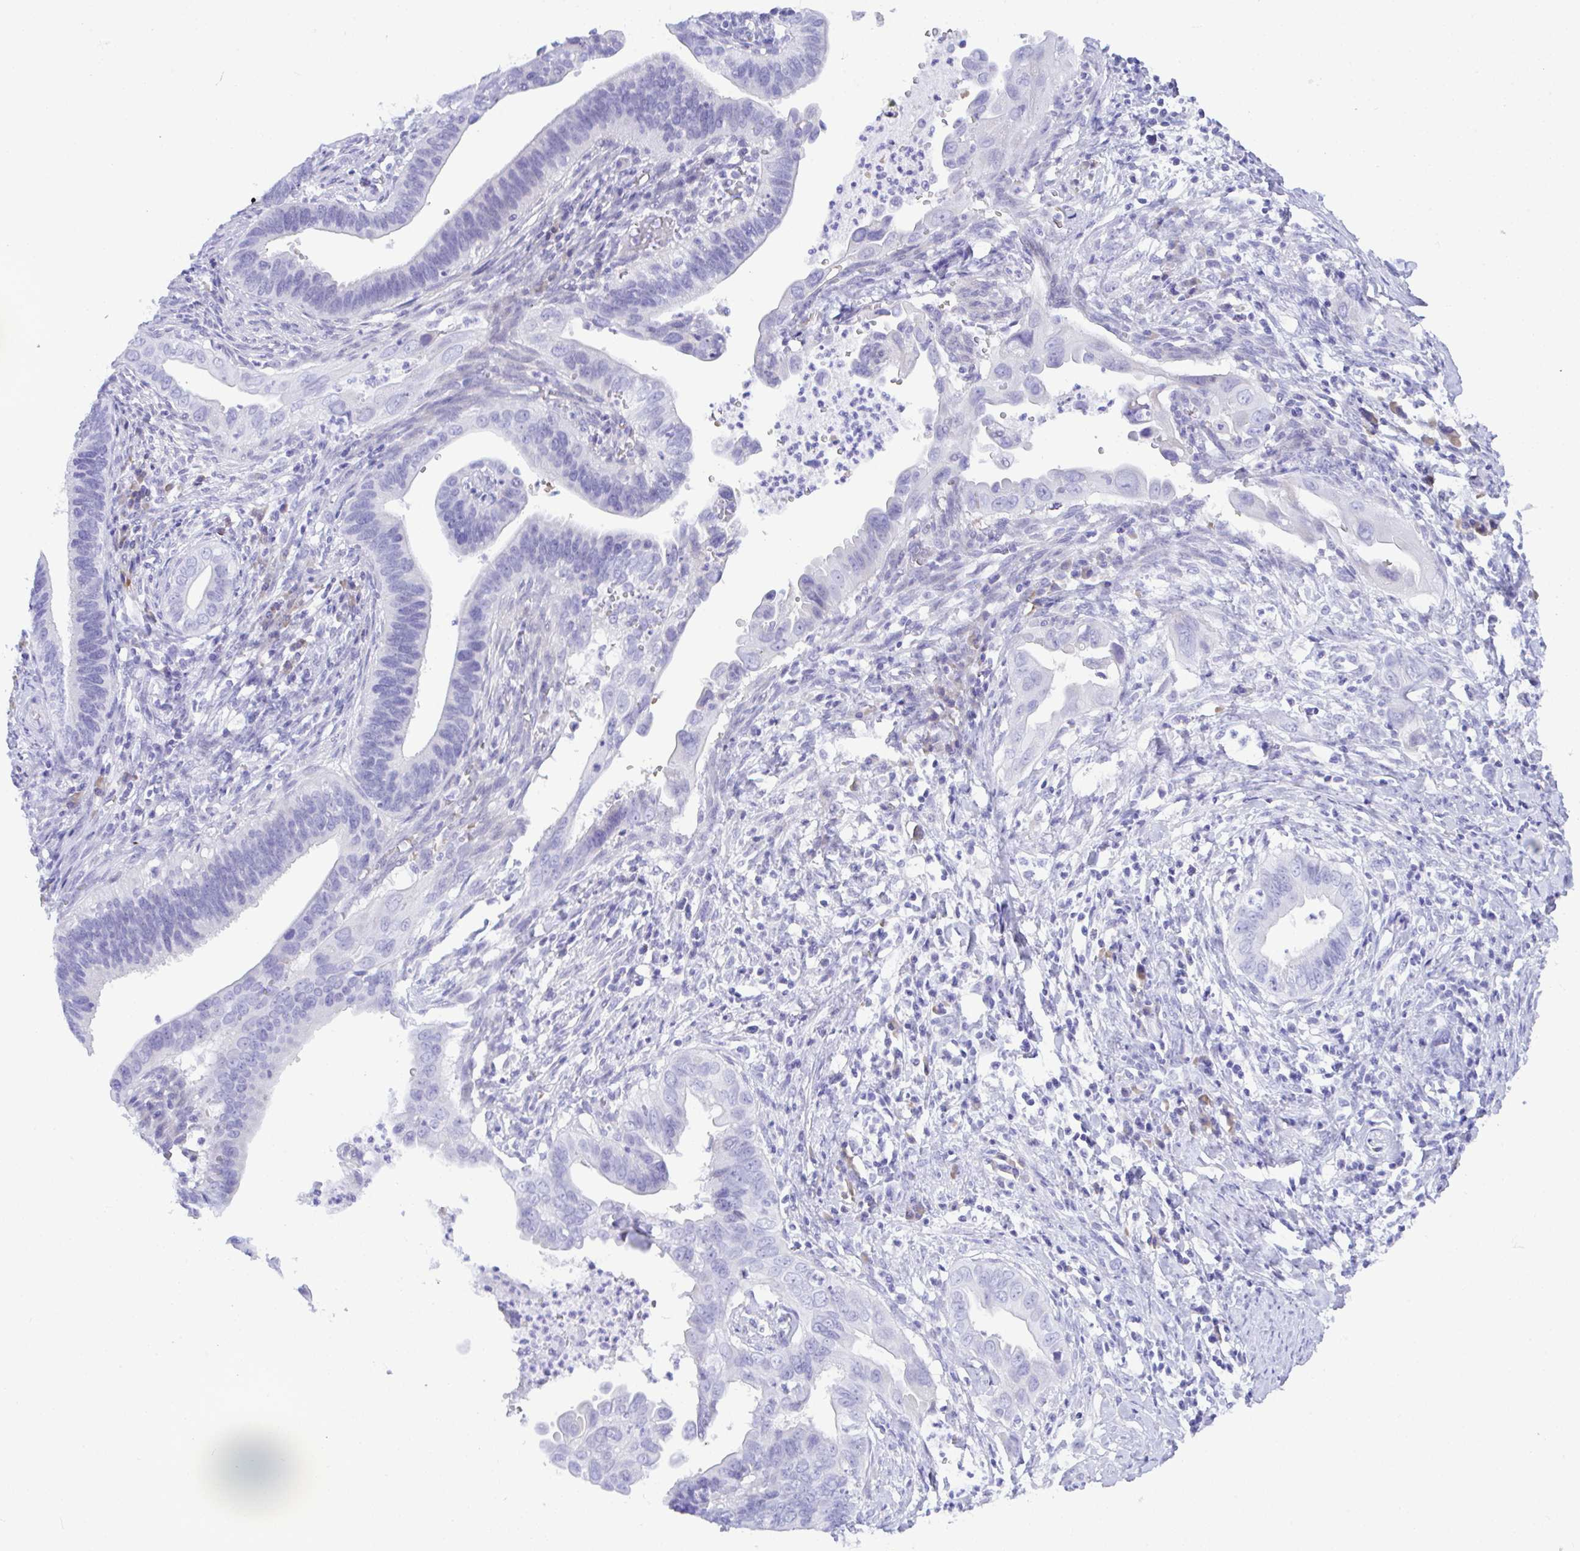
{"staining": {"intensity": "negative", "quantity": "none", "location": "none"}, "tissue": "cervical cancer", "cell_type": "Tumor cells", "image_type": "cancer", "snomed": [{"axis": "morphology", "description": "Adenocarcinoma, NOS"}, {"axis": "topography", "description": "Cervix"}], "caption": "There is no significant staining in tumor cells of cervical adenocarcinoma.", "gene": "SEL1L2", "patient": {"sex": "female", "age": 42}}